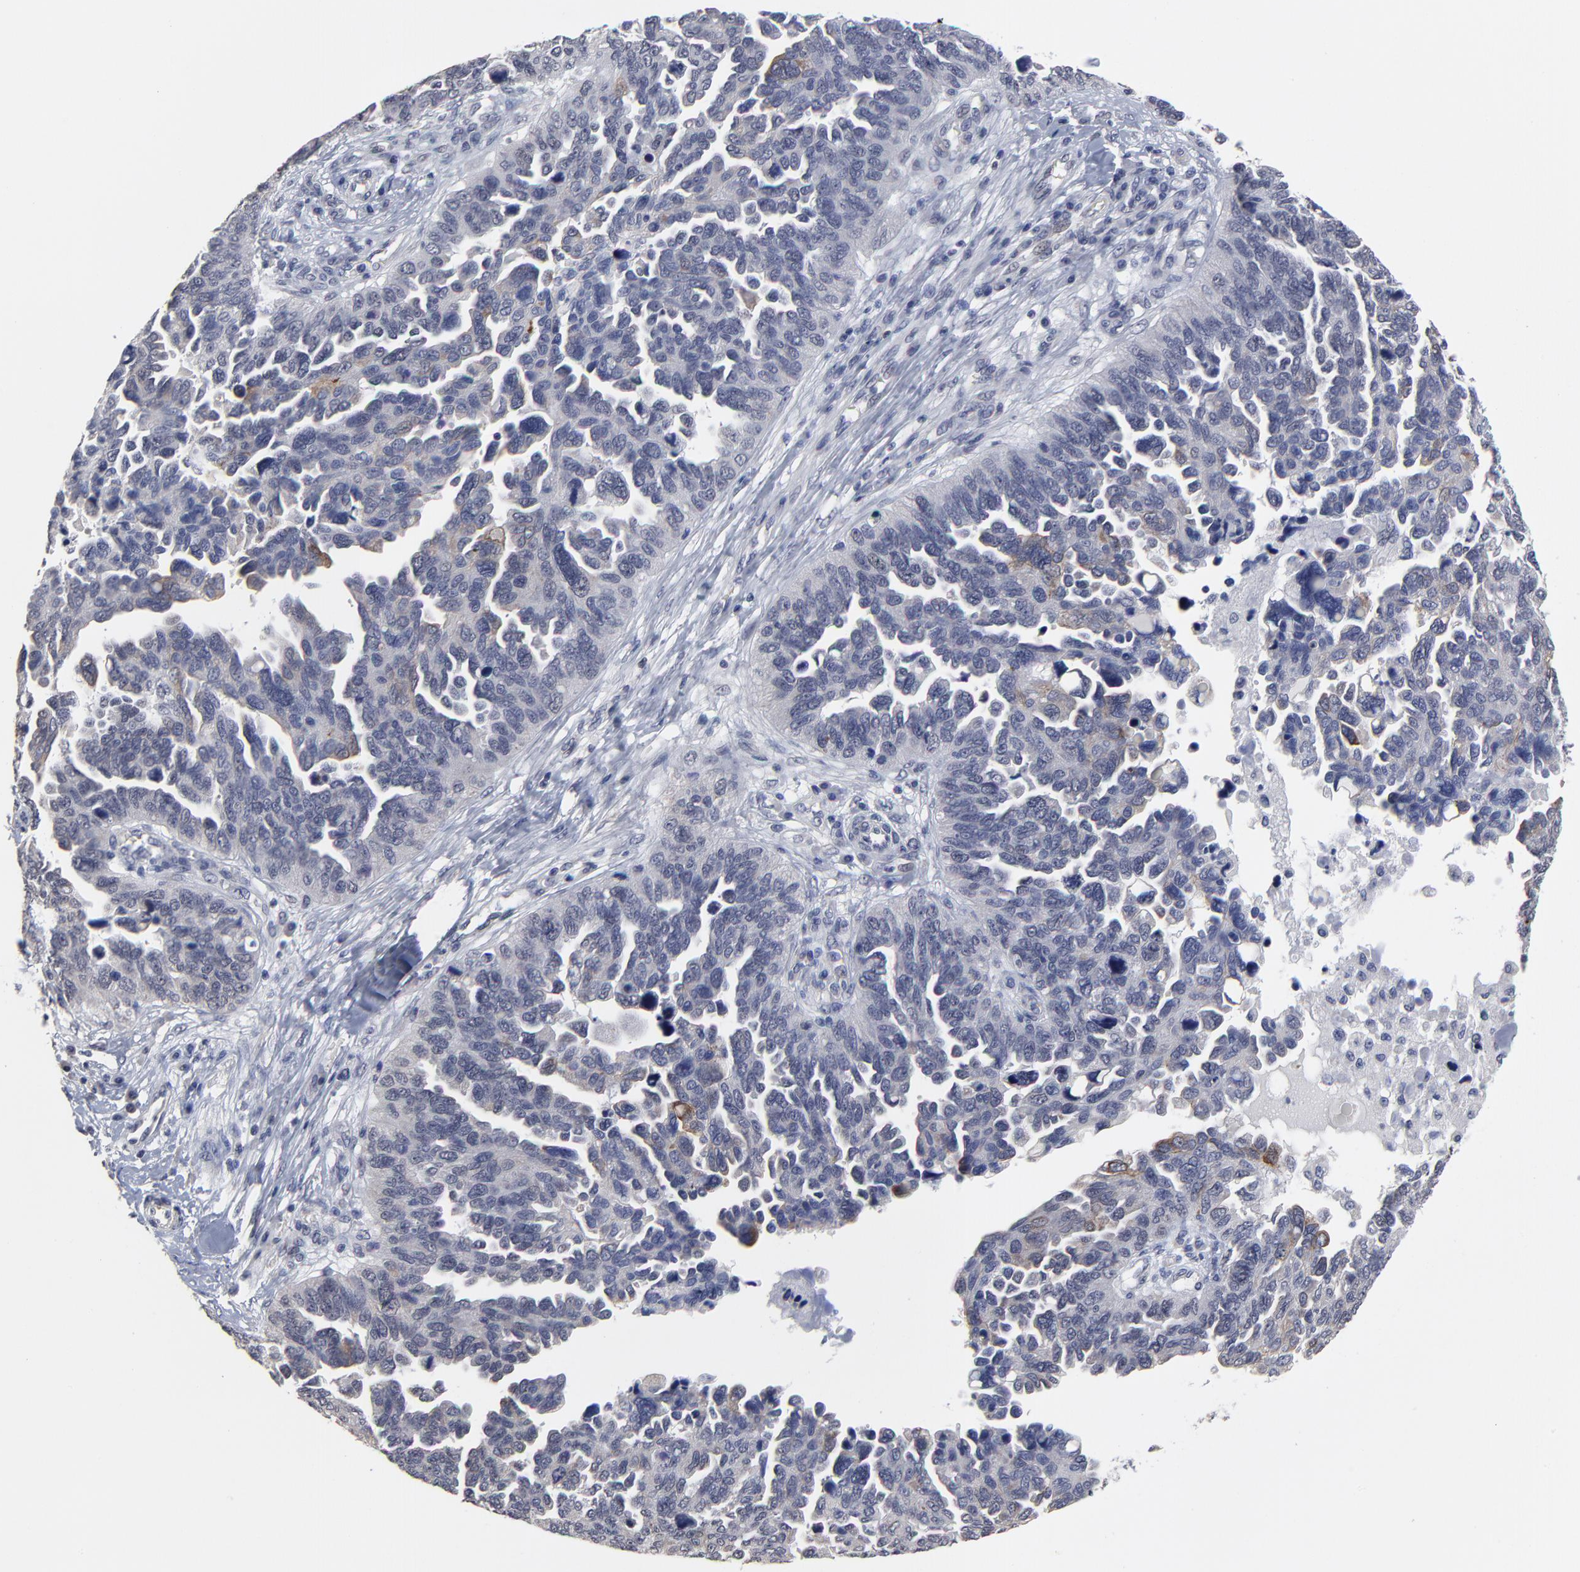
{"staining": {"intensity": "moderate", "quantity": "<25%", "location": "cytoplasmic/membranous"}, "tissue": "ovarian cancer", "cell_type": "Tumor cells", "image_type": "cancer", "snomed": [{"axis": "morphology", "description": "Cystadenocarcinoma, serous, NOS"}, {"axis": "topography", "description": "Ovary"}], "caption": "This is a photomicrograph of immunohistochemistry staining of ovarian cancer (serous cystadenocarcinoma), which shows moderate staining in the cytoplasmic/membranous of tumor cells.", "gene": "MAGEA10", "patient": {"sex": "female", "age": 64}}